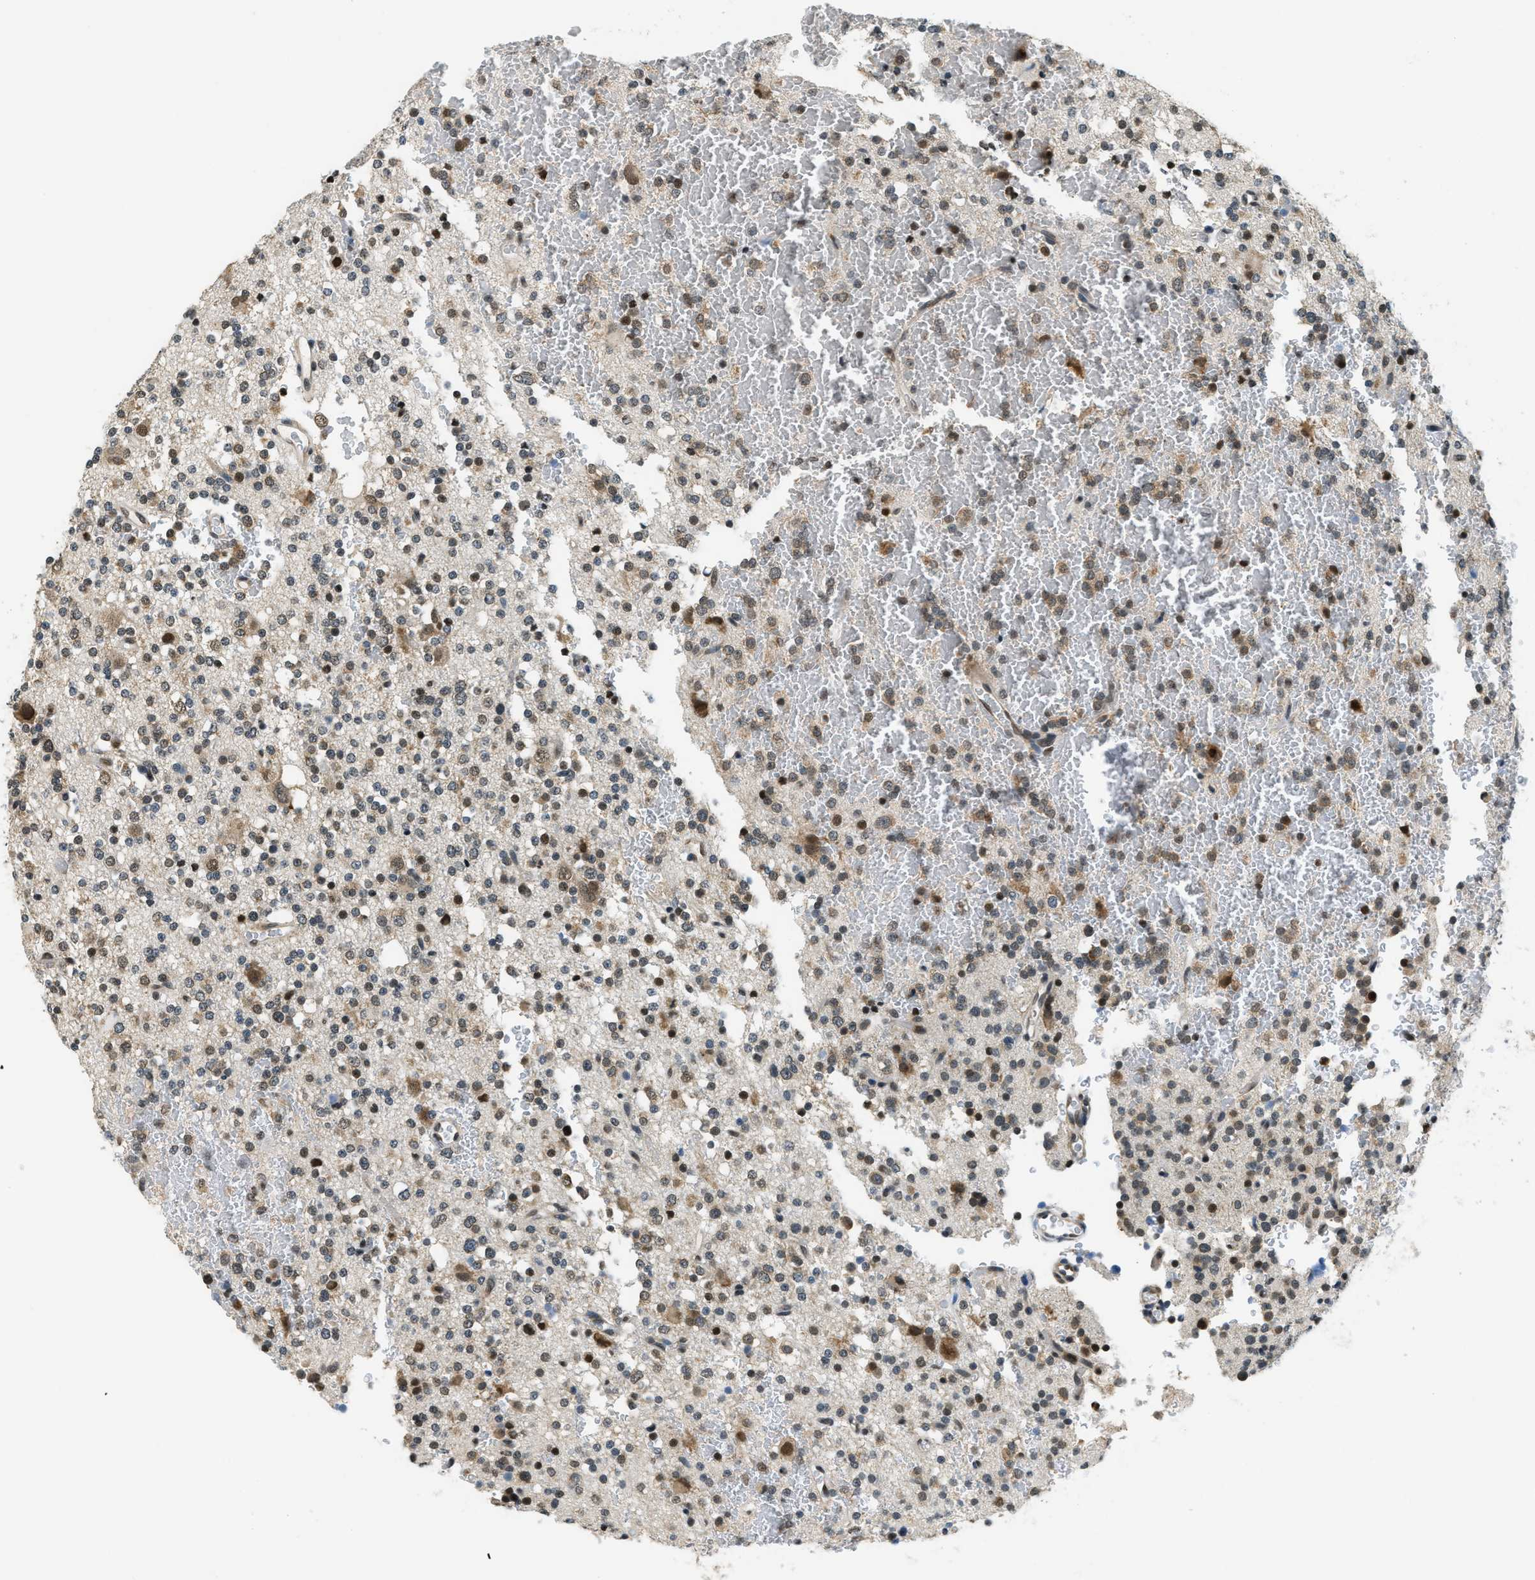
{"staining": {"intensity": "moderate", "quantity": "25%-75%", "location": "cytoplasmic/membranous,nuclear"}, "tissue": "glioma", "cell_type": "Tumor cells", "image_type": "cancer", "snomed": [{"axis": "morphology", "description": "Glioma, malignant, High grade"}, {"axis": "topography", "description": "Brain"}], "caption": "Protein staining exhibits moderate cytoplasmic/membranous and nuclear expression in about 25%-75% of tumor cells in glioma. The staining was performed using DAB (3,3'-diaminobenzidine), with brown indicating positive protein expression. Nuclei are stained blue with hematoxylin.", "gene": "RAB11FIP1", "patient": {"sex": "male", "age": 47}}